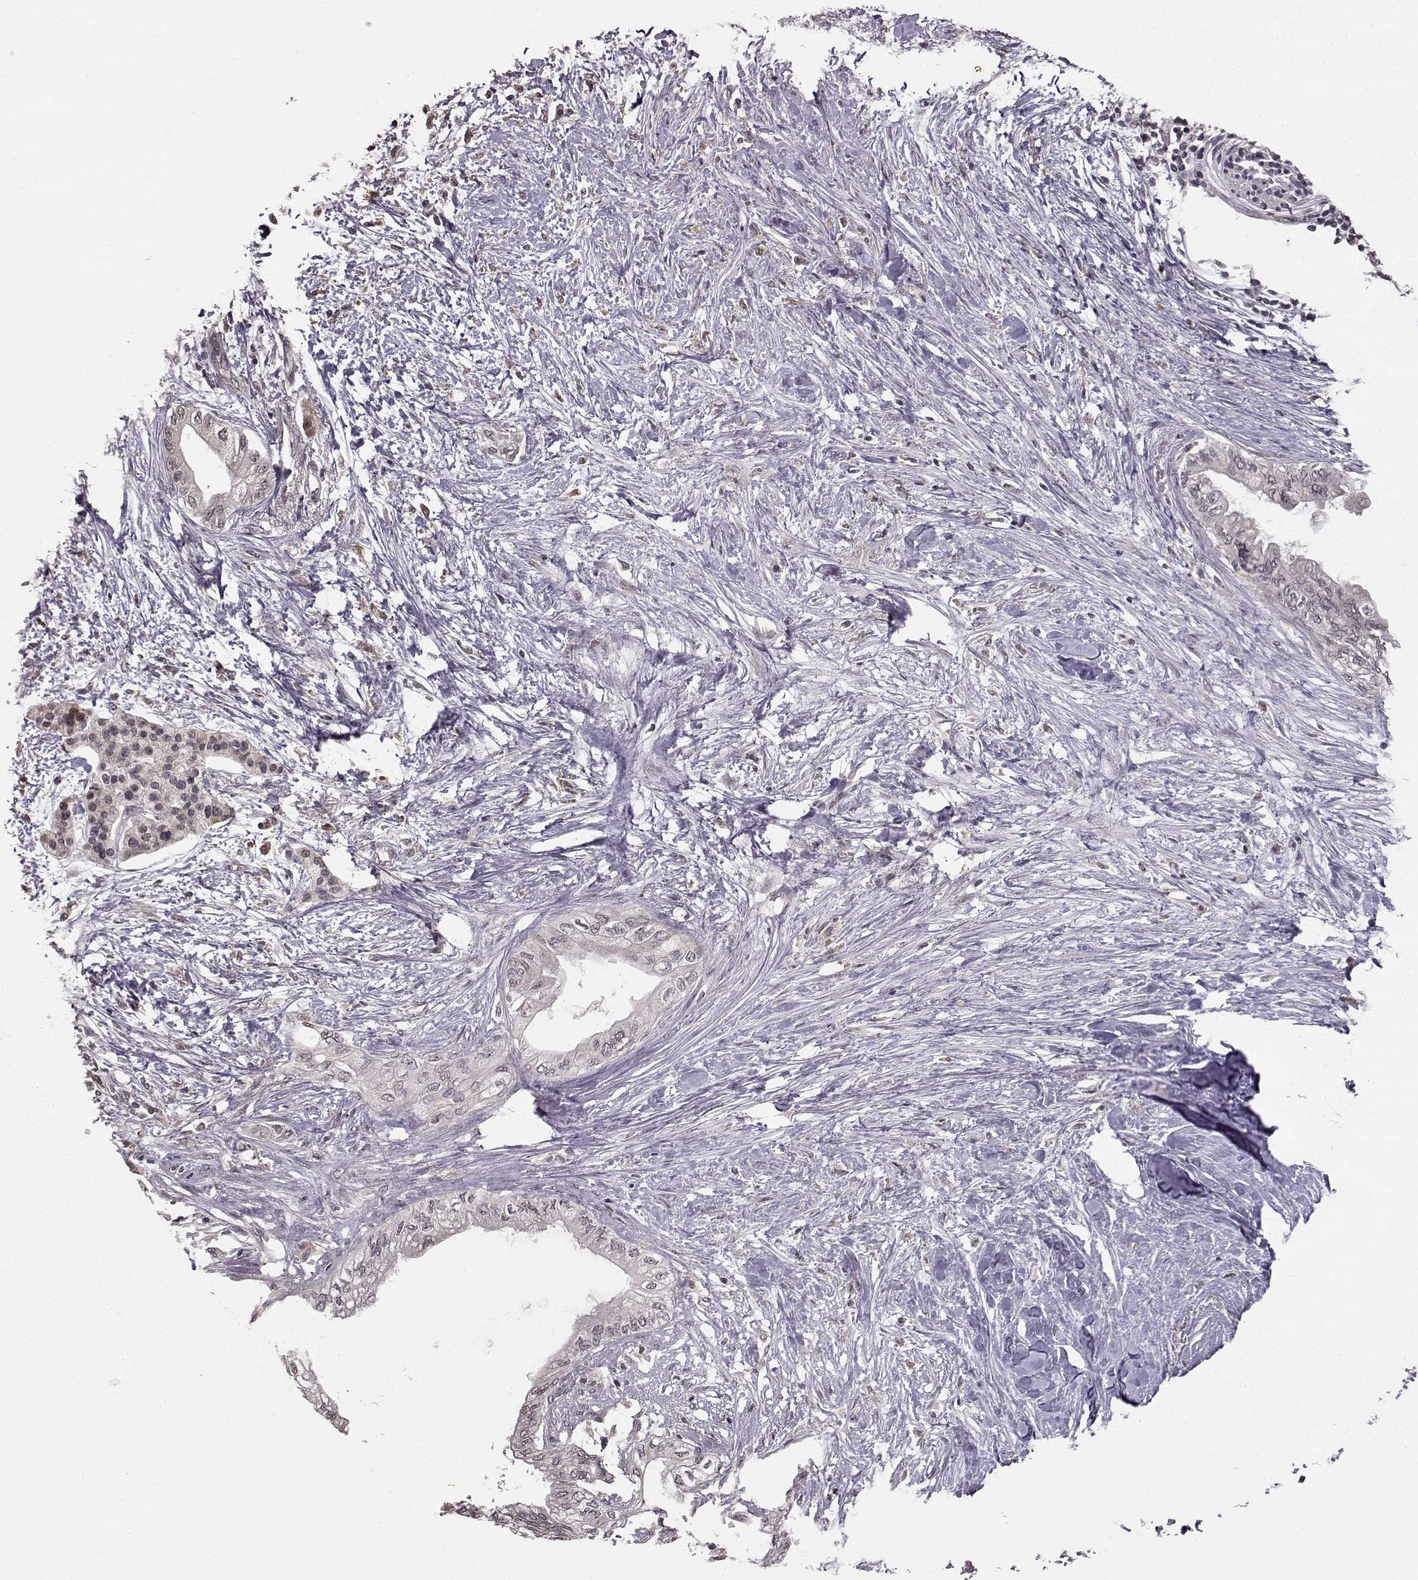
{"staining": {"intensity": "negative", "quantity": "none", "location": "none"}, "tissue": "pancreatic cancer", "cell_type": "Tumor cells", "image_type": "cancer", "snomed": [{"axis": "morphology", "description": "Normal tissue, NOS"}, {"axis": "morphology", "description": "Adenocarcinoma, NOS"}, {"axis": "topography", "description": "Pancreas"}, {"axis": "topography", "description": "Duodenum"}], "caption": "Immunohistochemical staining of pancreatic adenocarcinoma shows no significant positivity in tumor cells.", "gene": "NTRK2", "patient": {"sex": "female", "age": 60}}